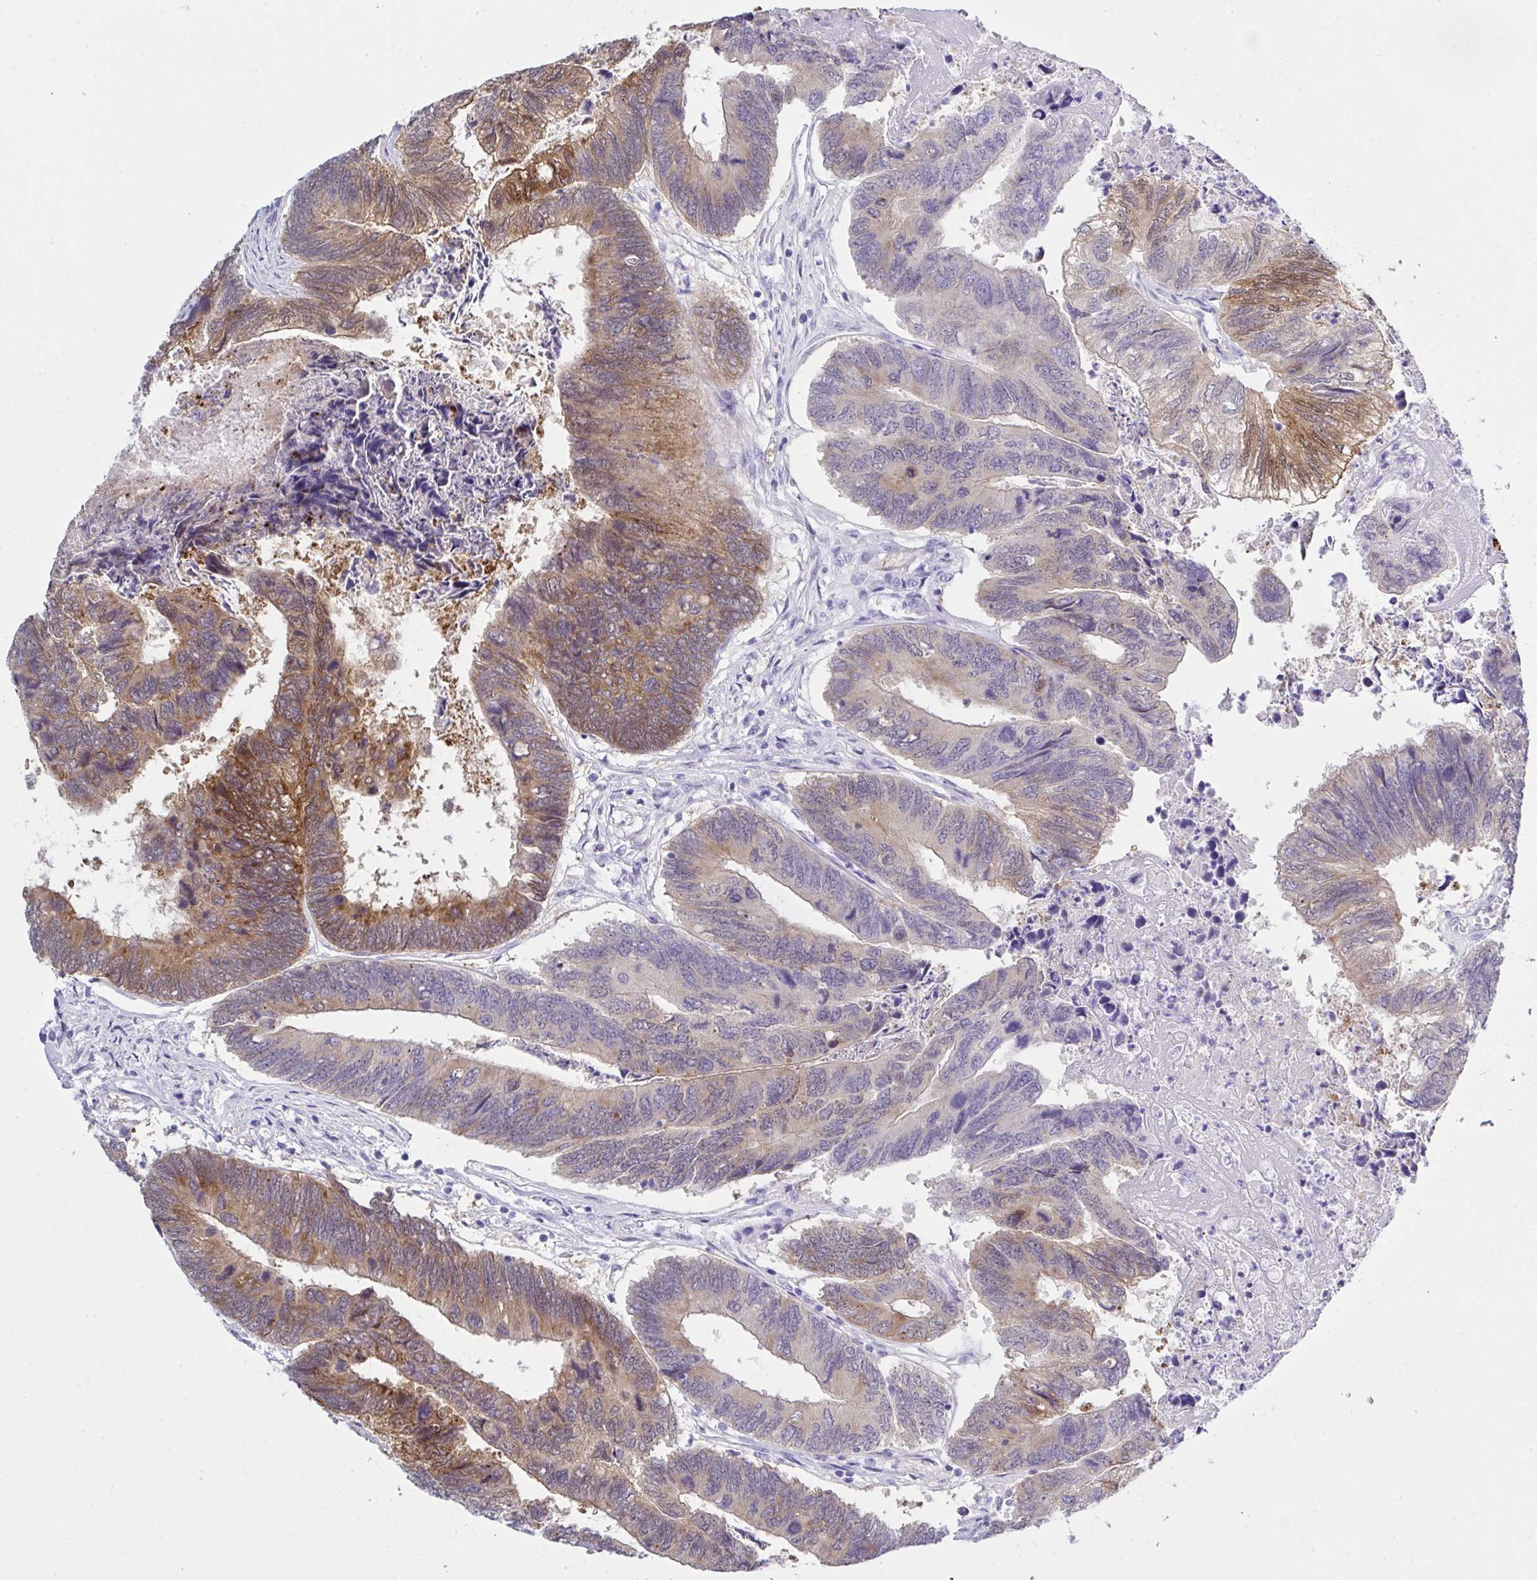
{"staining": {"intensity": "moderate", "quantity": "25%-75%", "location": "cytoplasmic/membranous"}, "tissue": "colorectal cancer", "cell_type": "Tumor cells", "image_type": "cancer", "snomed": [{"axis": "morphology", "description": "Adenocarcinoma, NOS"}, {"axis": "topography", "description": "Colon"}], "caption": "A brown stain highlights moderate cytoplasmic/membranous staining of a protein in human adenocarcinoma (colorectal) tumor cells.", "gene": "LGALS4", "patient": {"sex": "female", "age": 67}}